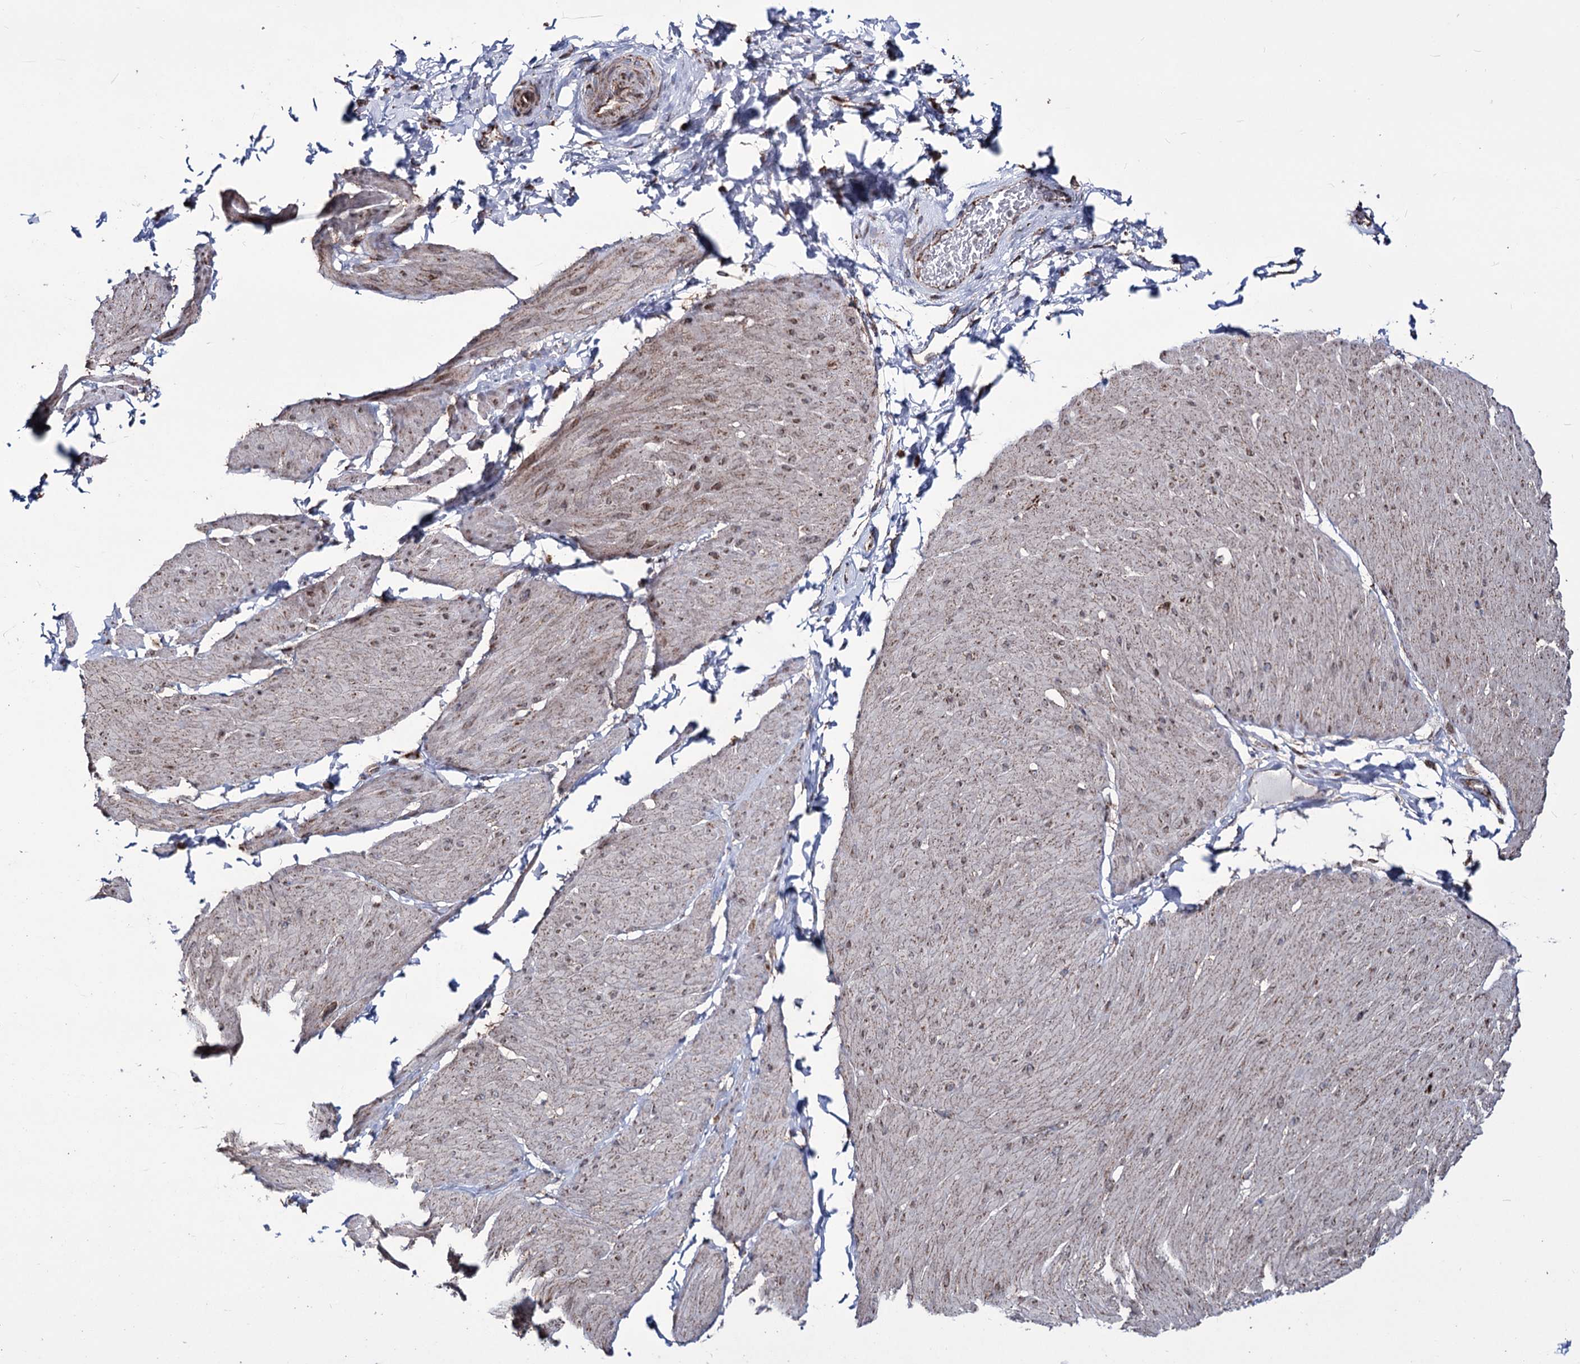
{"staining": {"intensity": "weak", "quantity": "25%-75%", "location": "cytoplasmic/membranous"}, "tissue": "smooth muscle", "cell_type": "Smooth muscle cells", "image_type": "normal", "snomed": [{"axis": "morphology", "description": "Urothelial carcinoma, High grade"}, {"axis": "topography", "description": "Urinary bladder"}], "caption": "Immunohistochemistry of normal human smooth muscle reveals low levels of weak cytoplasmic/membranous positivity in about 25%-75% of smooth muscle cells.", "gene": "CREB3L4", "patient": {"sex": "male", "age": 46}}